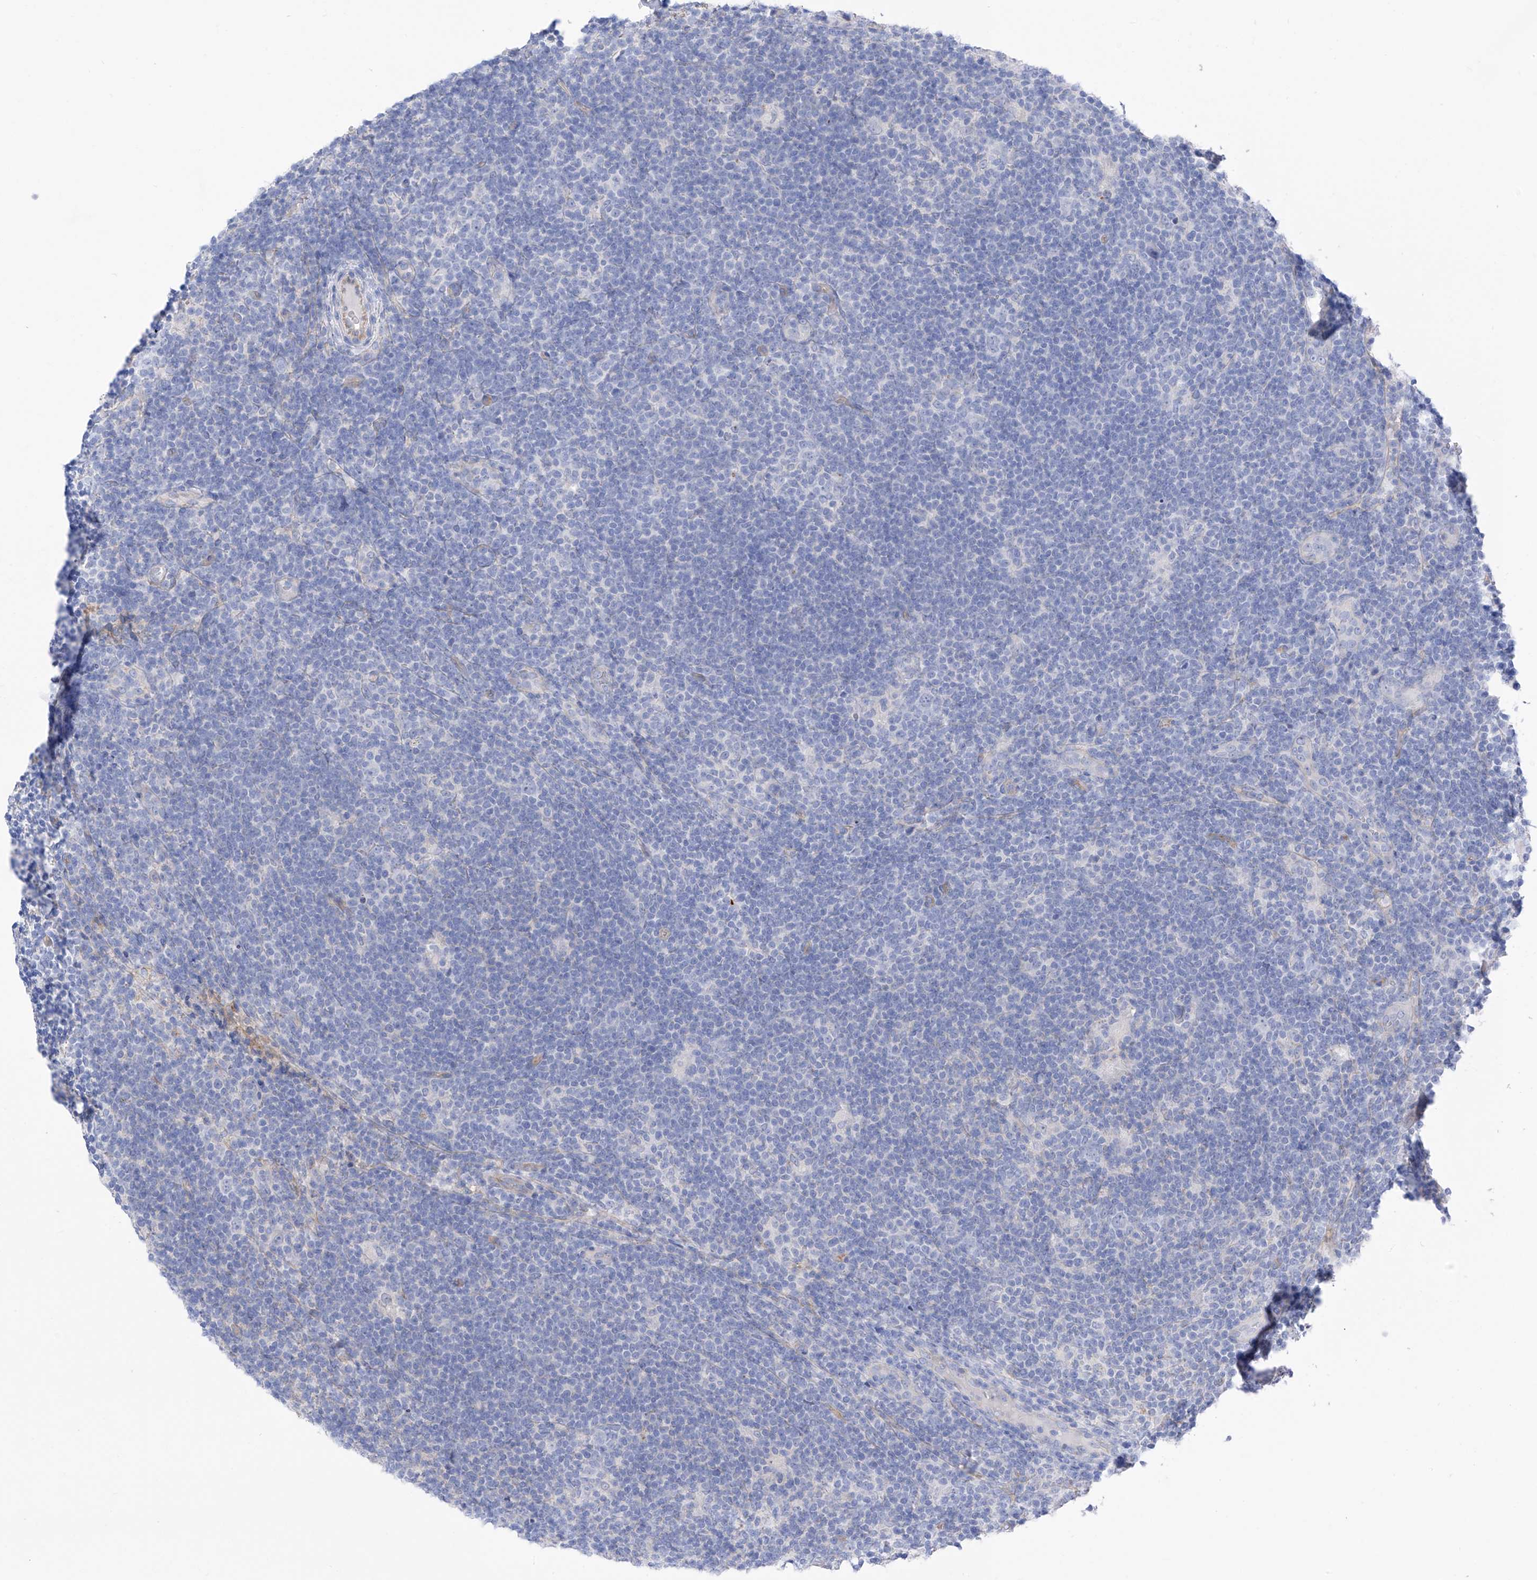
{"staining": {"intensity": "negative", "quantity": "none", "location": "none"}, "tissue": "lymphoma", "cell_type": "Tumor cells", "image_type": "cancer", "snomed": [{"axis": "morphology", "description": "Hodgkin's disease, NOS"}, {"axis": "topography", "description": "Lymph node"}], "caption": "This is a micrograph of IHC staining of Hodgkin's disease, which shows no positivity in tumor cells. (Immunohistochemistry (ihc), brightfield microscopy, high magnification).", "gene": "ITGA9", "patient": {"sex": "female", "age": 57}}